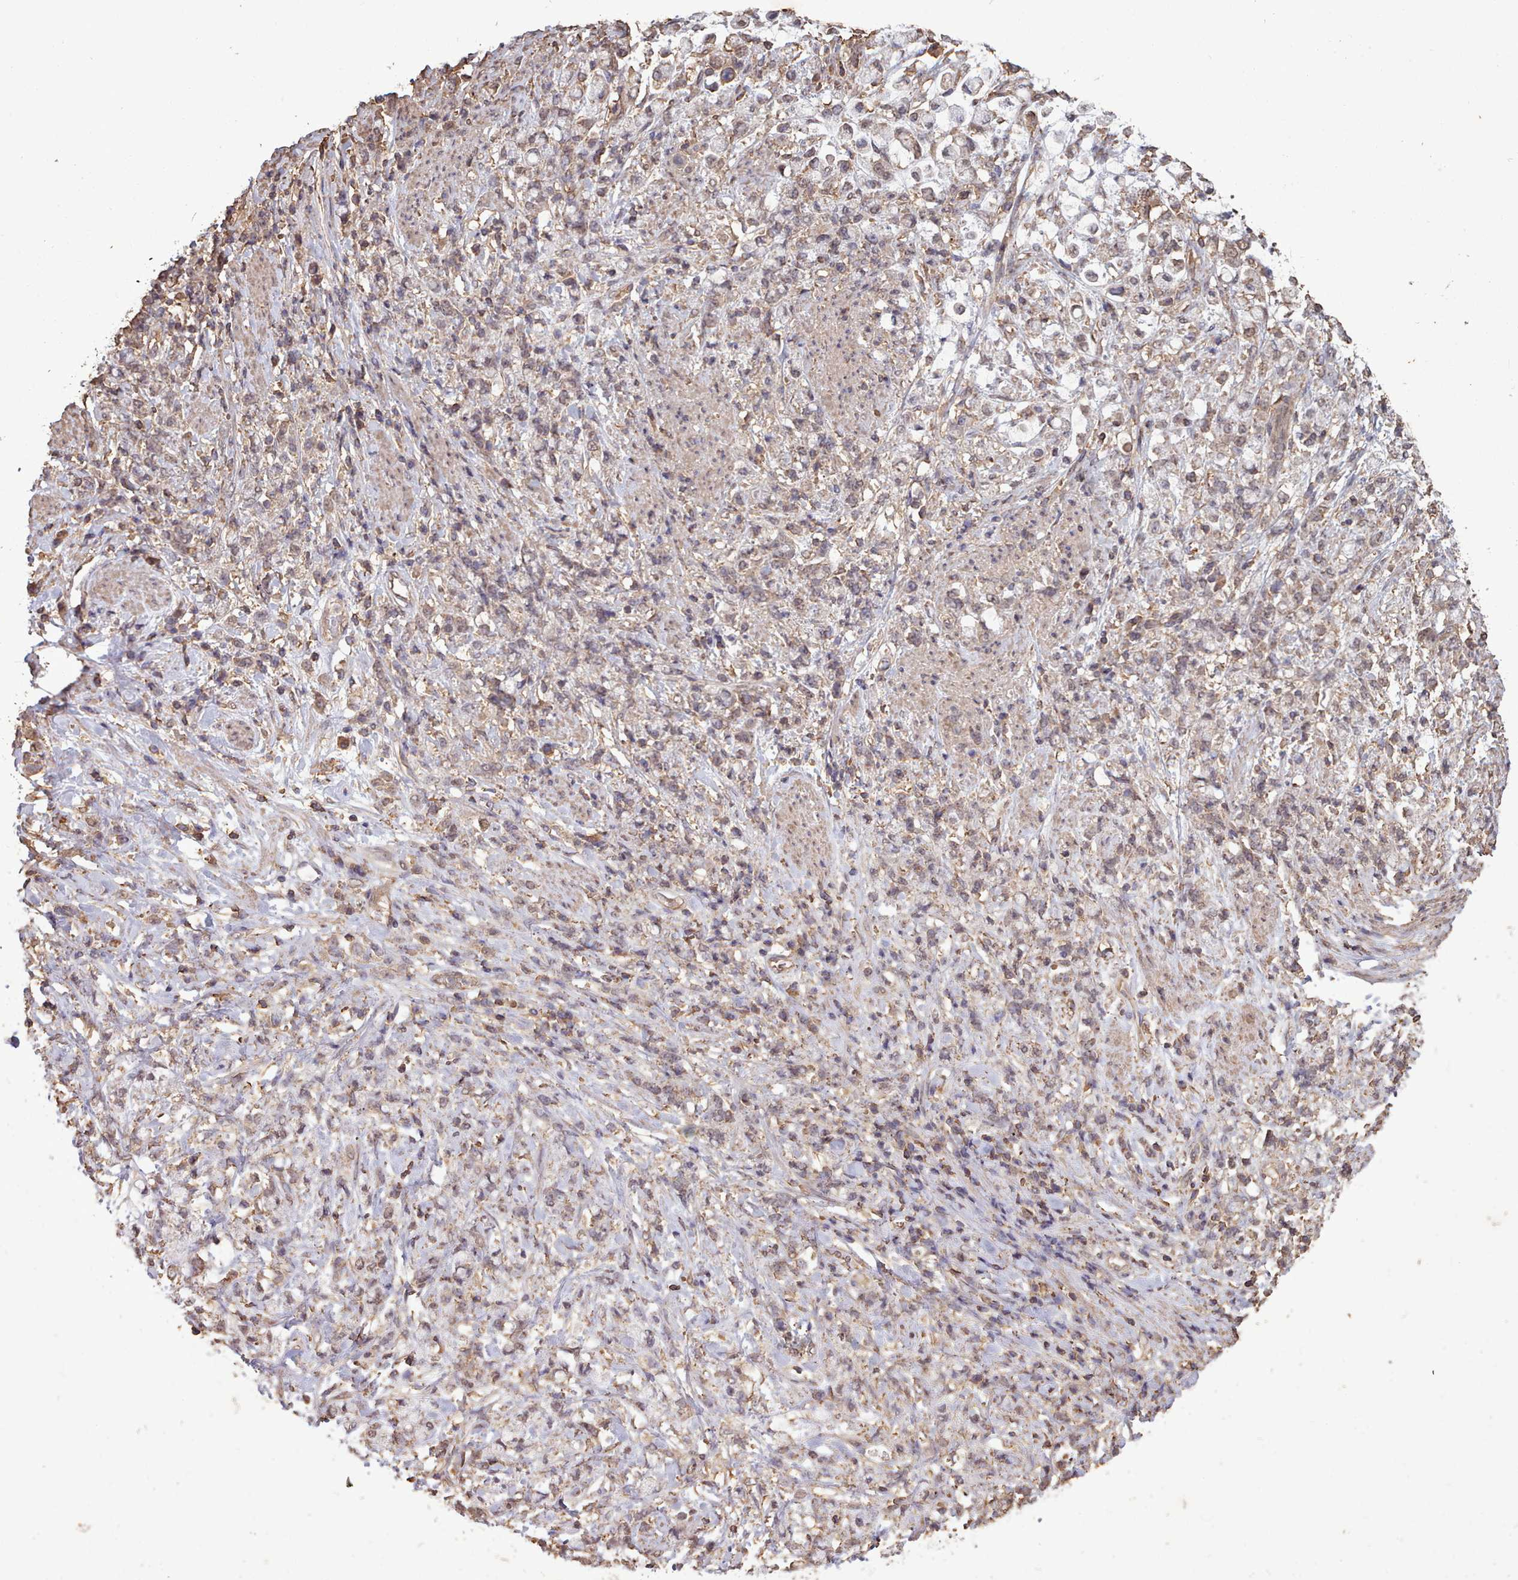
{"staining": {"intensity": "weak", "quantity": ">75%", "location": "cytoplasmic/membranous"}, "tissue": "stomach cancer", "cell_type": "Tumor cells", "image_type": "cancer", "snomed": [{"axis": "morphology", "description": "Adenocarcinoma, NOS"}, {"axis": "topography", "description": "Stomach"}], "caption": "Immunohistochemical staining of human stomach cancer displays weak cytoplasmic/membranous protein staining in approximately >75% of tumor cells.", "gene": "METRN", "patient": {"sex": "female", "age": 60}}